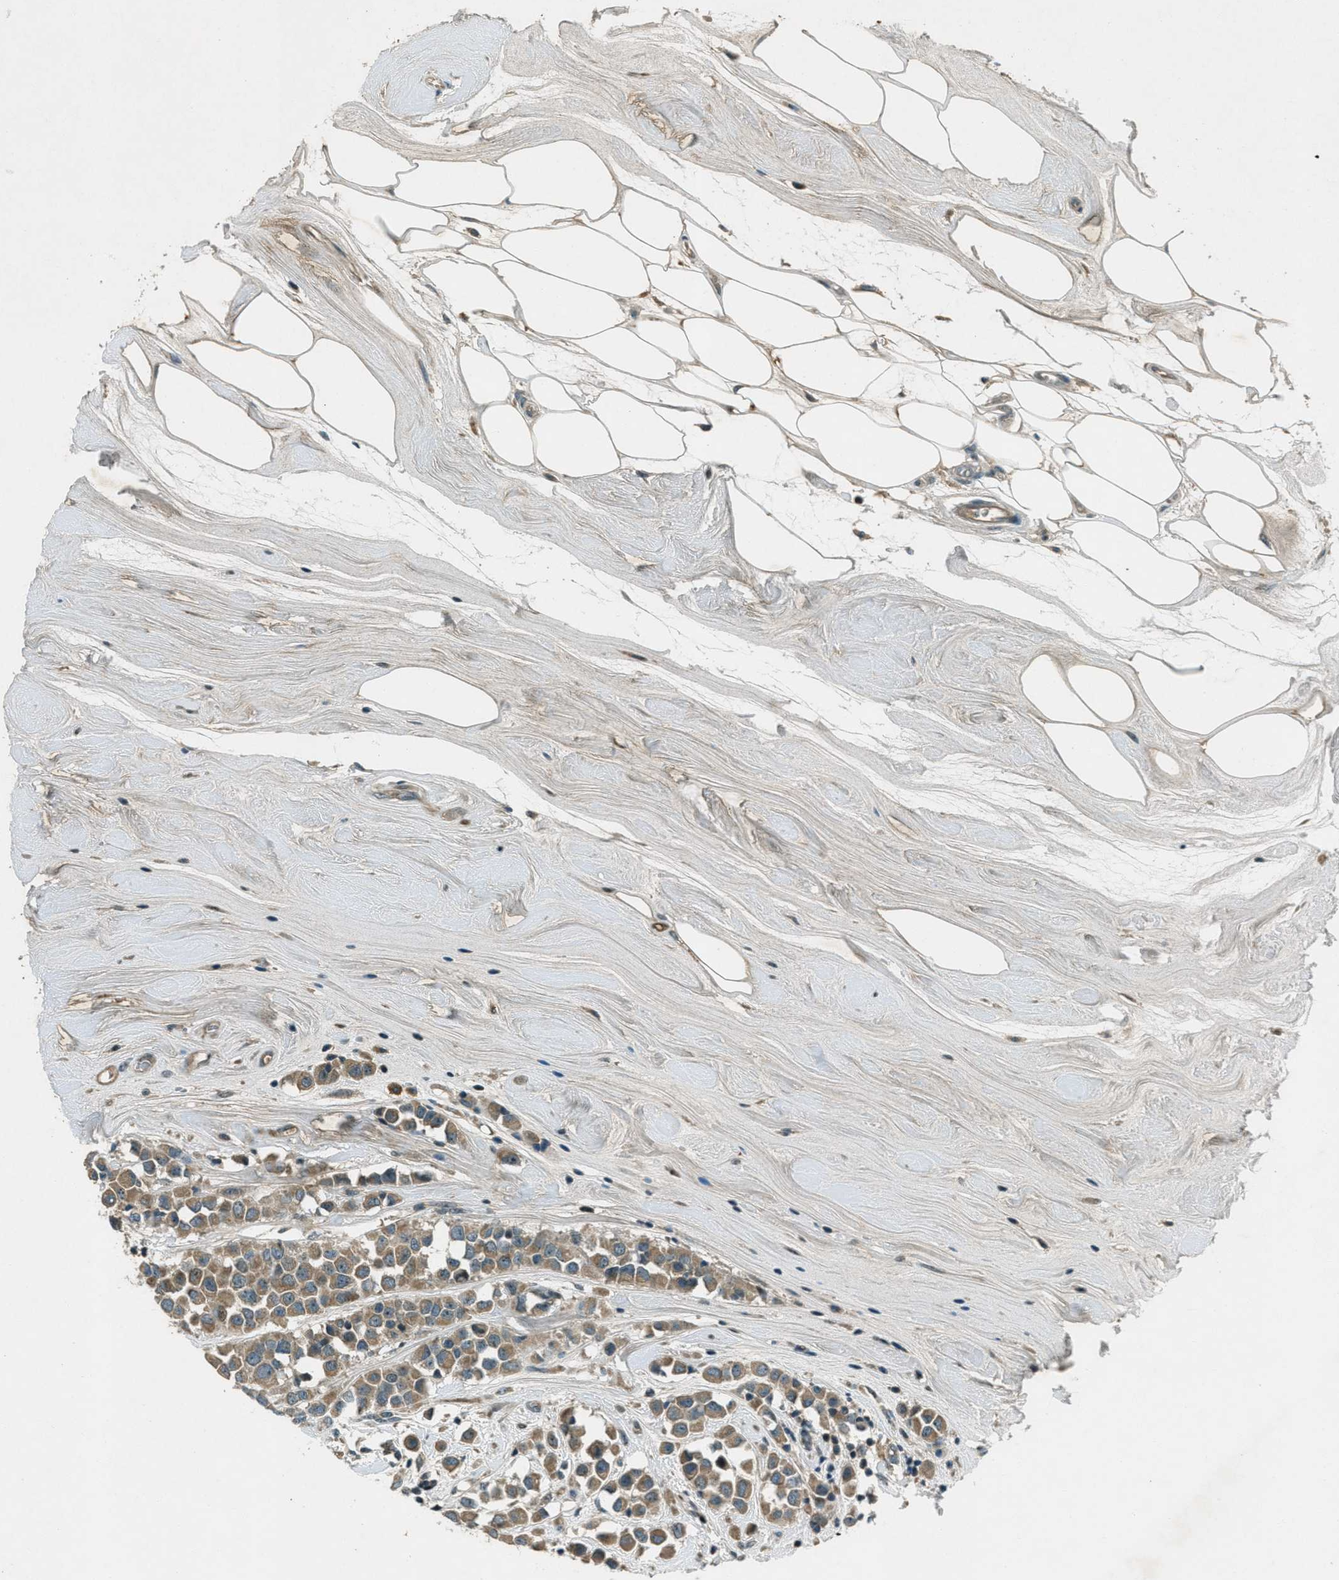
{"staining": {"intensity": "moderate", "quantity": ">75%", "location": "cytoplasmic/membranous"}, "tissue": "breast cancer", "cell_type": "Tumor cells", "image_type": "cancer", "snomed": [{"axis": "morphology", "description": "Duct carcinoma"}, {"axis": "topography", "description": "Breast"}], "caption": "Tumor cells demonstrate medium levels of moderate cytoplasmic/membranous expression in about >75% of cells in breast cancer (infiltrating ductal carcinoma).", "gene": "STK11", "patient": {"sex": "female", "age": 61}}